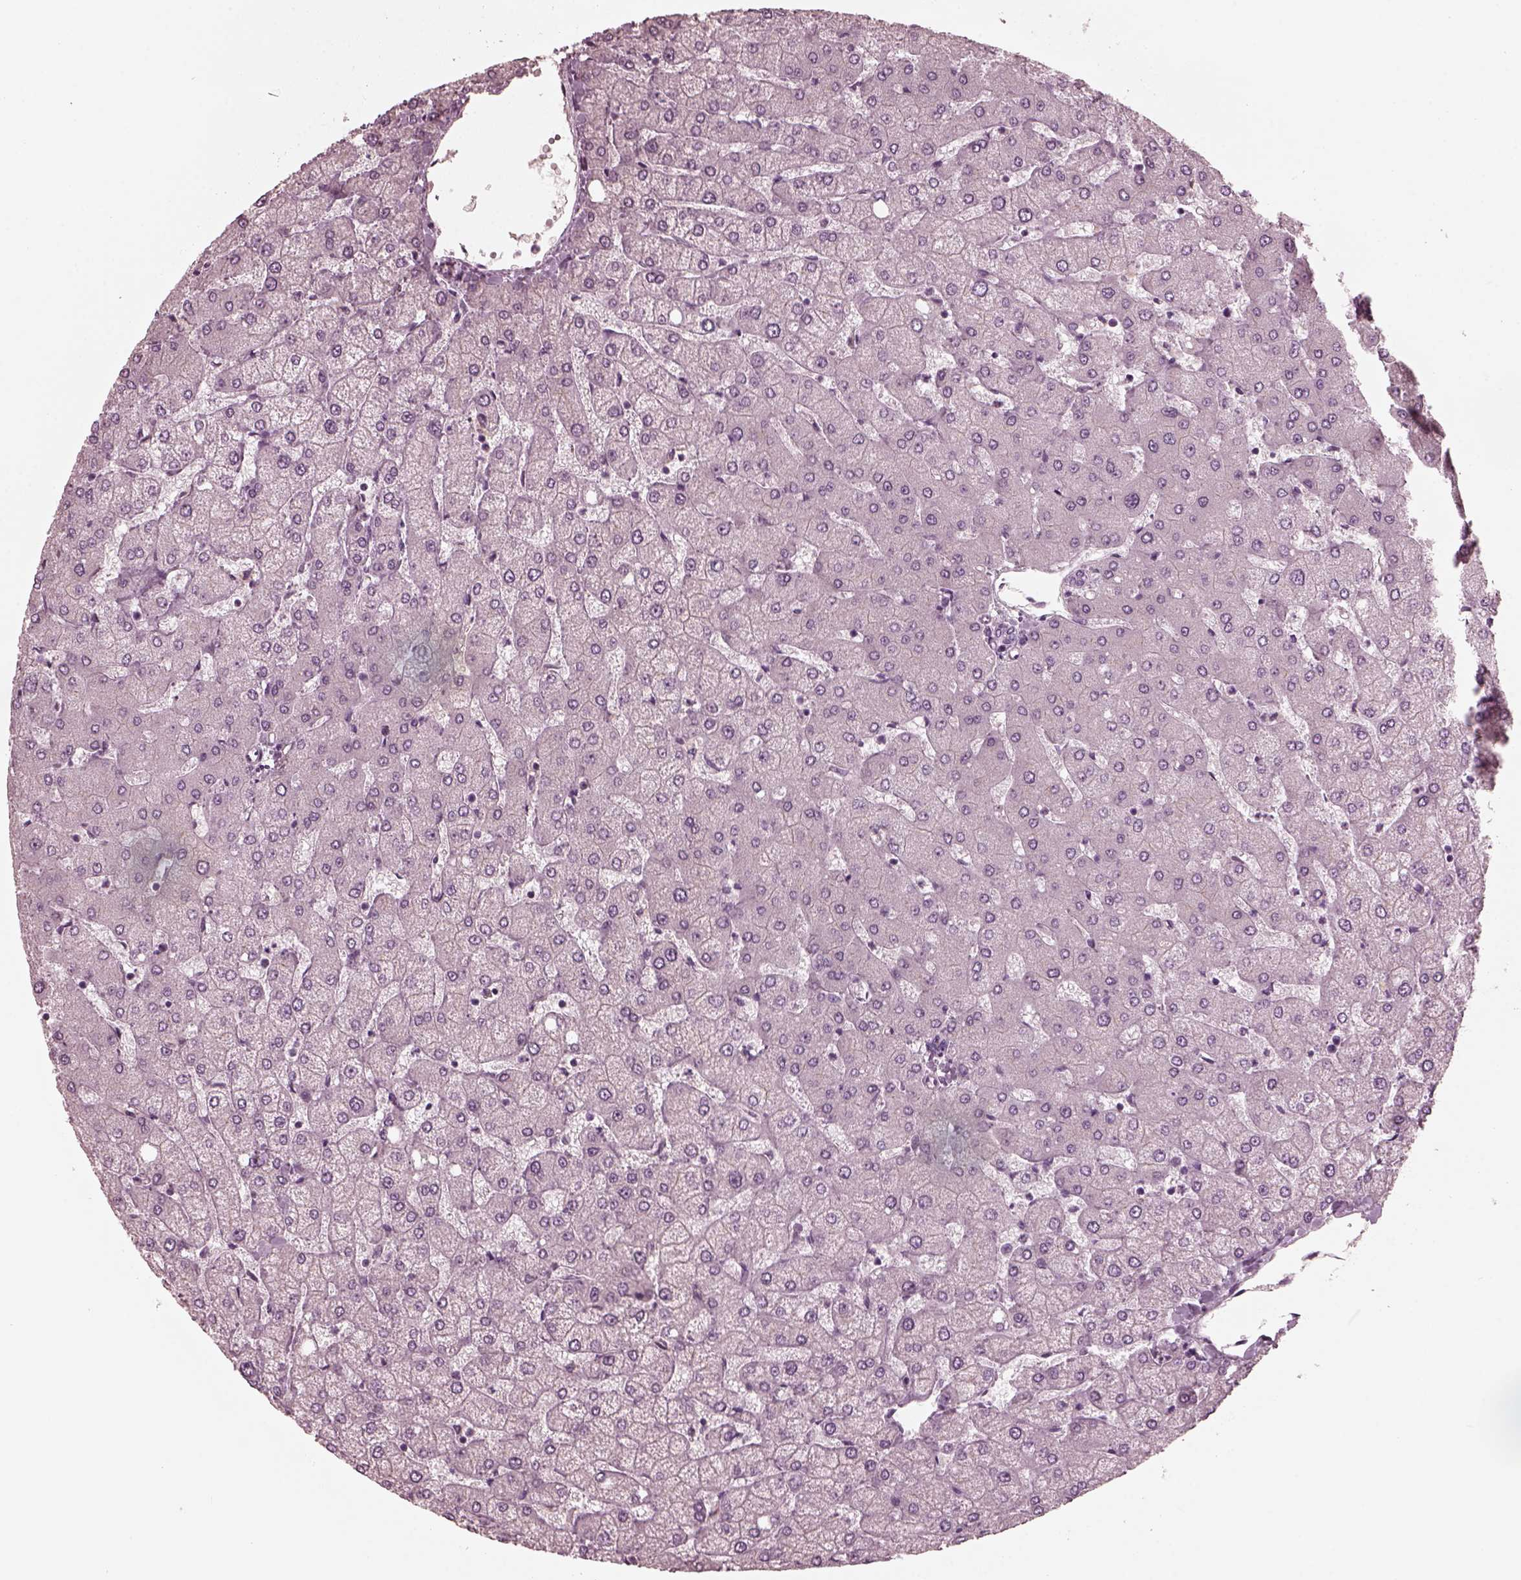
{"staining": {"intensity": "negative", "quantity": "none", "location": "none"}, "tissue": "liver", "cell_type": "Cholangiocytes", "image_type": "normal", "snomed": [{"axis": "morphology", "description": "Normal tissue, NOS"}, {"axis": "topography", "description": "Liver"}], "caption": "Immunohistochemical staining of normal human liver shows no significant expression in cholangiocytes. (DAB (3,3'-diaminobenzidine) immunohistochemistry visualized using brightfield microscopy, high magnification).", "gene": "KIF6", "patient": {"sex": "female", "age": 54}}